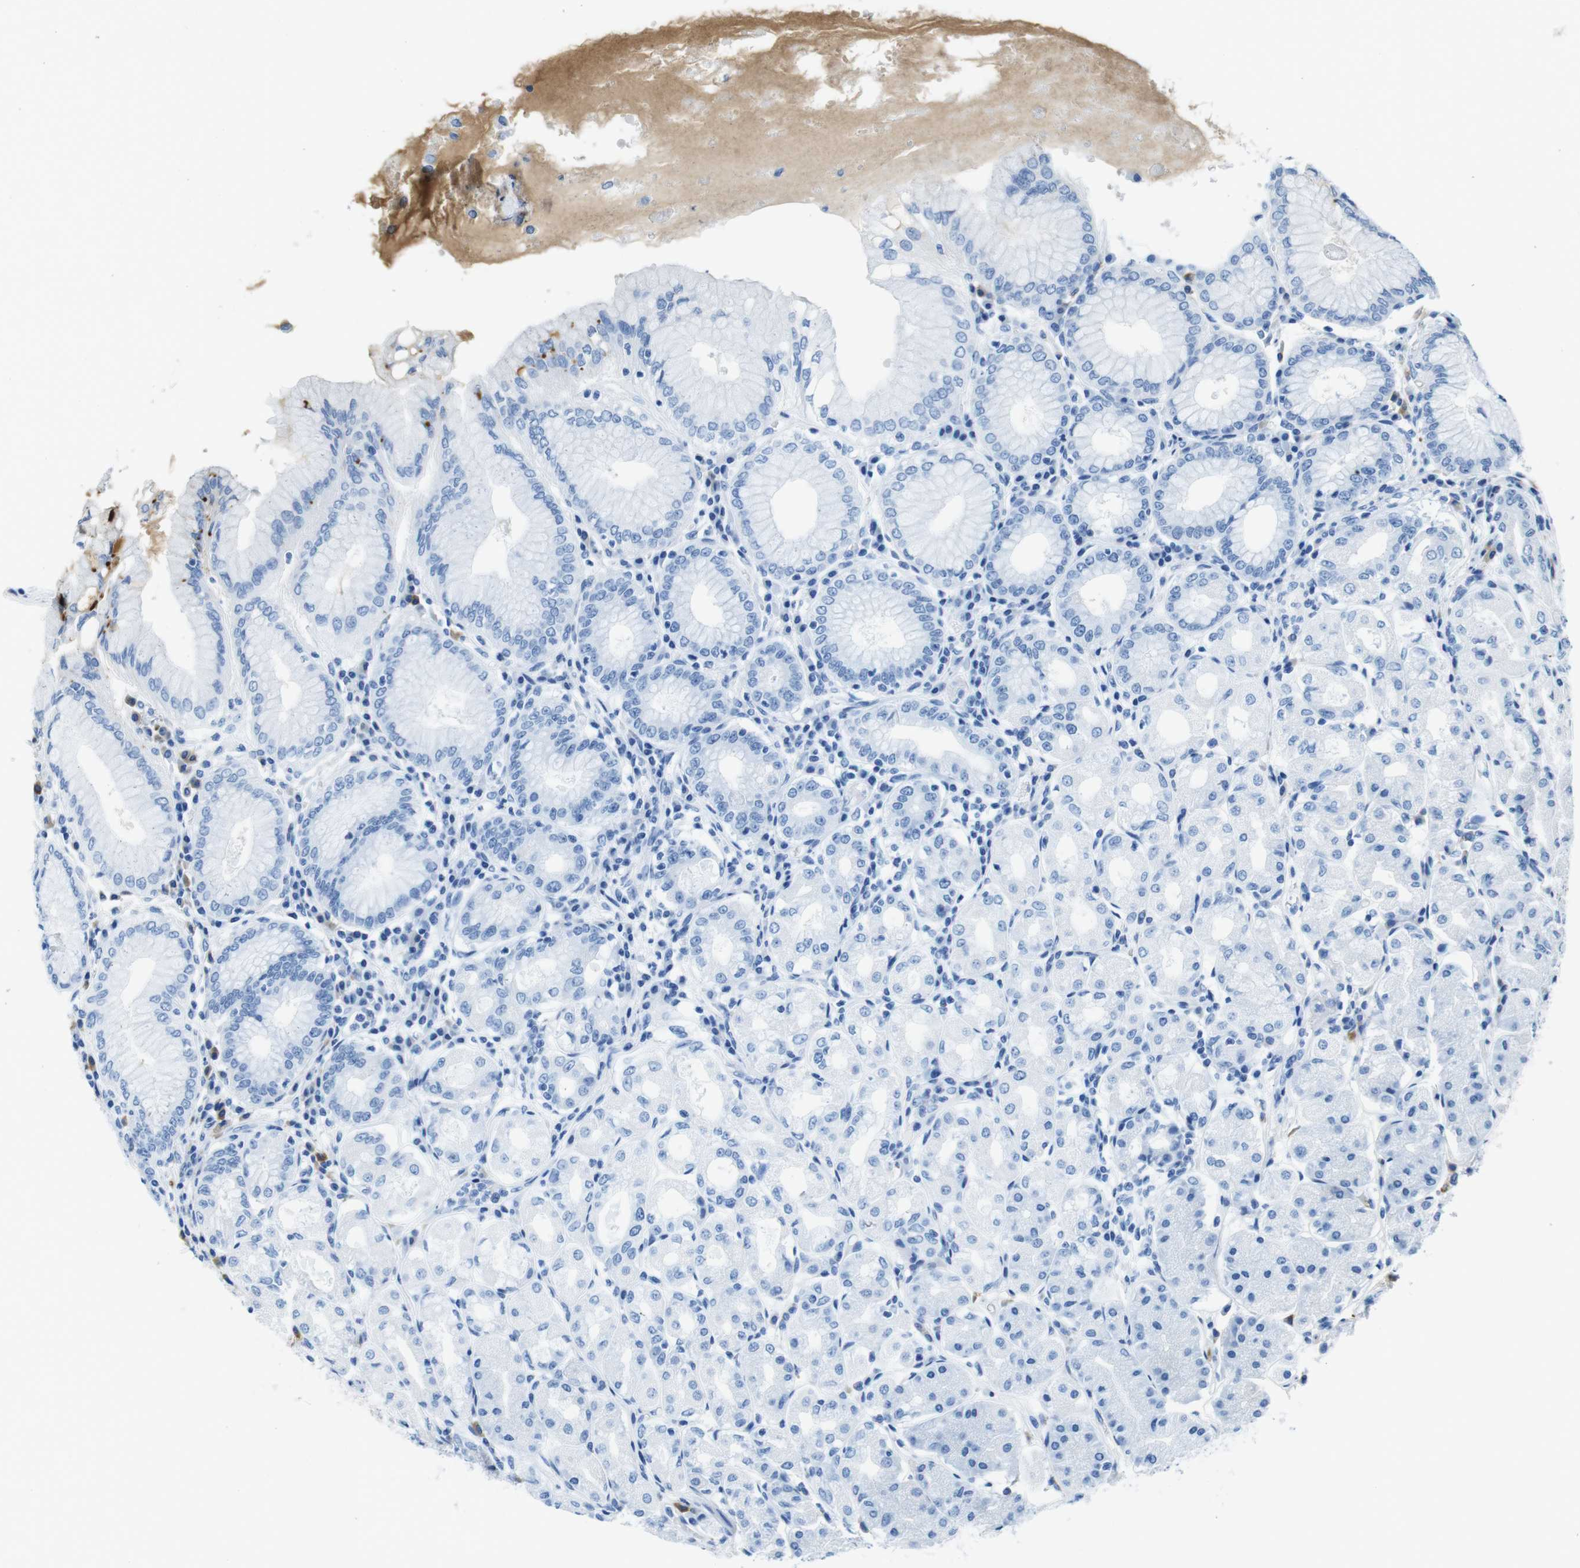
{"staining": {"intensity": "negative", "quantity": "none", "location": "none"}, "tissue": "stomach", "cell_type": "Glandular cells", "image_type": "normal", "snomed": [{"axis": "morphology", "description": "Normal tissue, NOS"}, {"axis": "topography", "description": "Stomach"}, {"axis": "topography", "description": "Stomach, lower"}], "caption": "Immunohistochemistry of benign human stomach demonstrates no positivity in glandular cells. Nuclei are stained in blue.", "gene": "IGKC", "patient": {"sex": "female", "age": 56}}